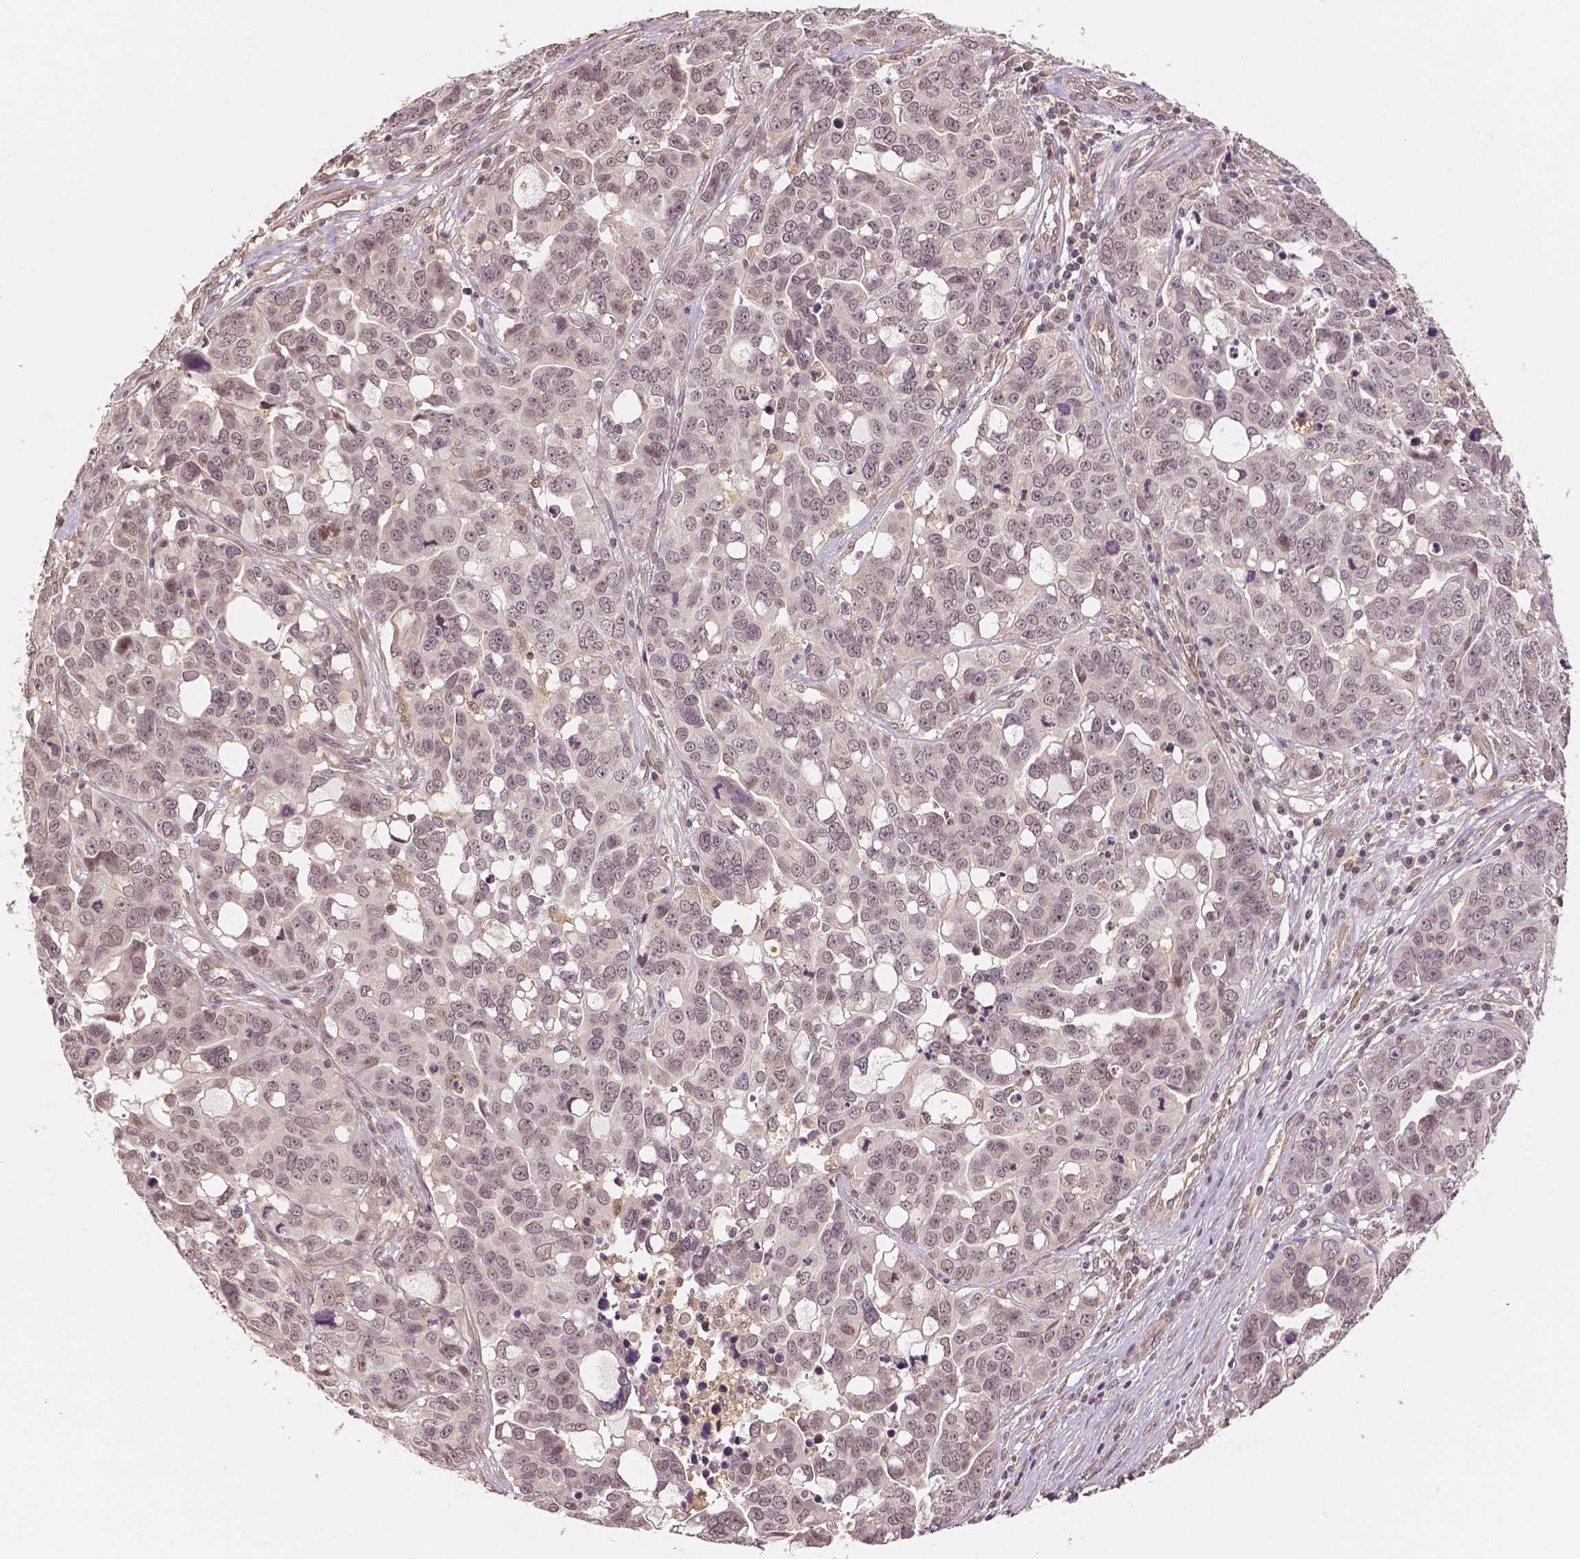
{"staining": {"intensity": "weak", "quantity": ">75%", "location": "nuclear"}, "tissue": "ovarian cancer", "cell_type": "Tumor cells", "image_type": "cancer", "snomed": [{"axis": "morphology", "description": "Carcinoma, endometroid"}, {"axis": "topography", "description": "Ovary"}], "caption": "Immunohistochemistry (IHC) photomicrograph of neoplastic tissue: human ovarian cancer stained using immunohistochemistry reveals low levels of weak protein expression localized specifically in the nuclear of tumor cells, appearing as a nuclear brown color.", "gene": "MAP1LC3B", "patient": {"sex": "female", "age": 78}}